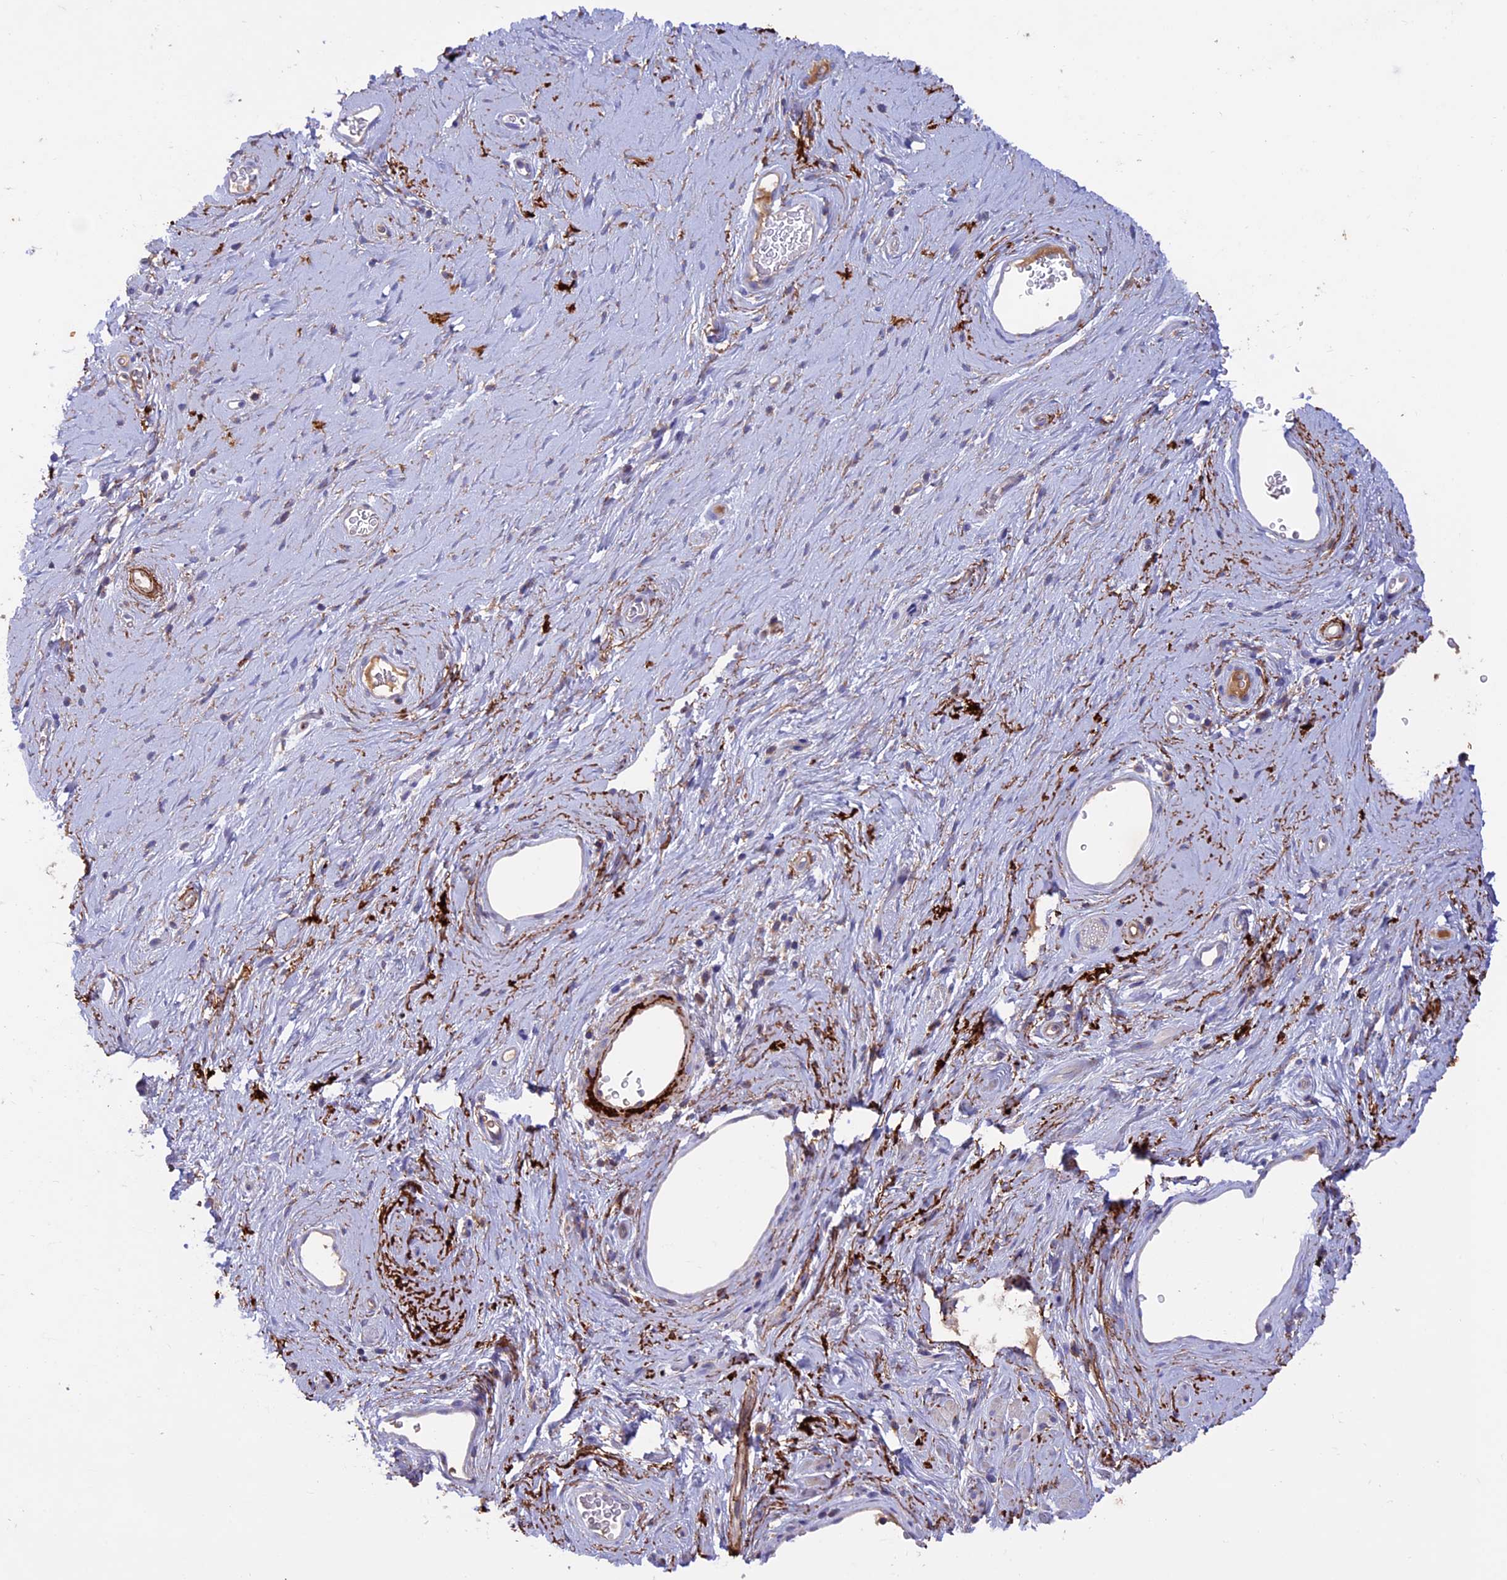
{"staining": {"intensity": "moderate", "quantity": "25%-75%", "location": "cytoplasmic/membranous"}, "tissue": "soft tissue", "cell_type": "Chondrocytes", "image_type": "normal", "snomed": [{"axis": "morphology", "description": "Normal tissue, NOS"}, {"axis": "morphology", "description": "Adenocarcinoma, NOS"}, {"axis": "topography", "description": "Rectum"}, {"axis": "topography", "description": "Vagina"}, {"axis": "topography", "description": "Peripheral nerve tissue"}], "caption": "The image displays staining of normal soft tissue, revealing moderate cytoplasmic/membranous protein staining (brown color) within chondrocytes.", "gene": "PTPN9", "patient": {"sex": "female", "age": 71}}